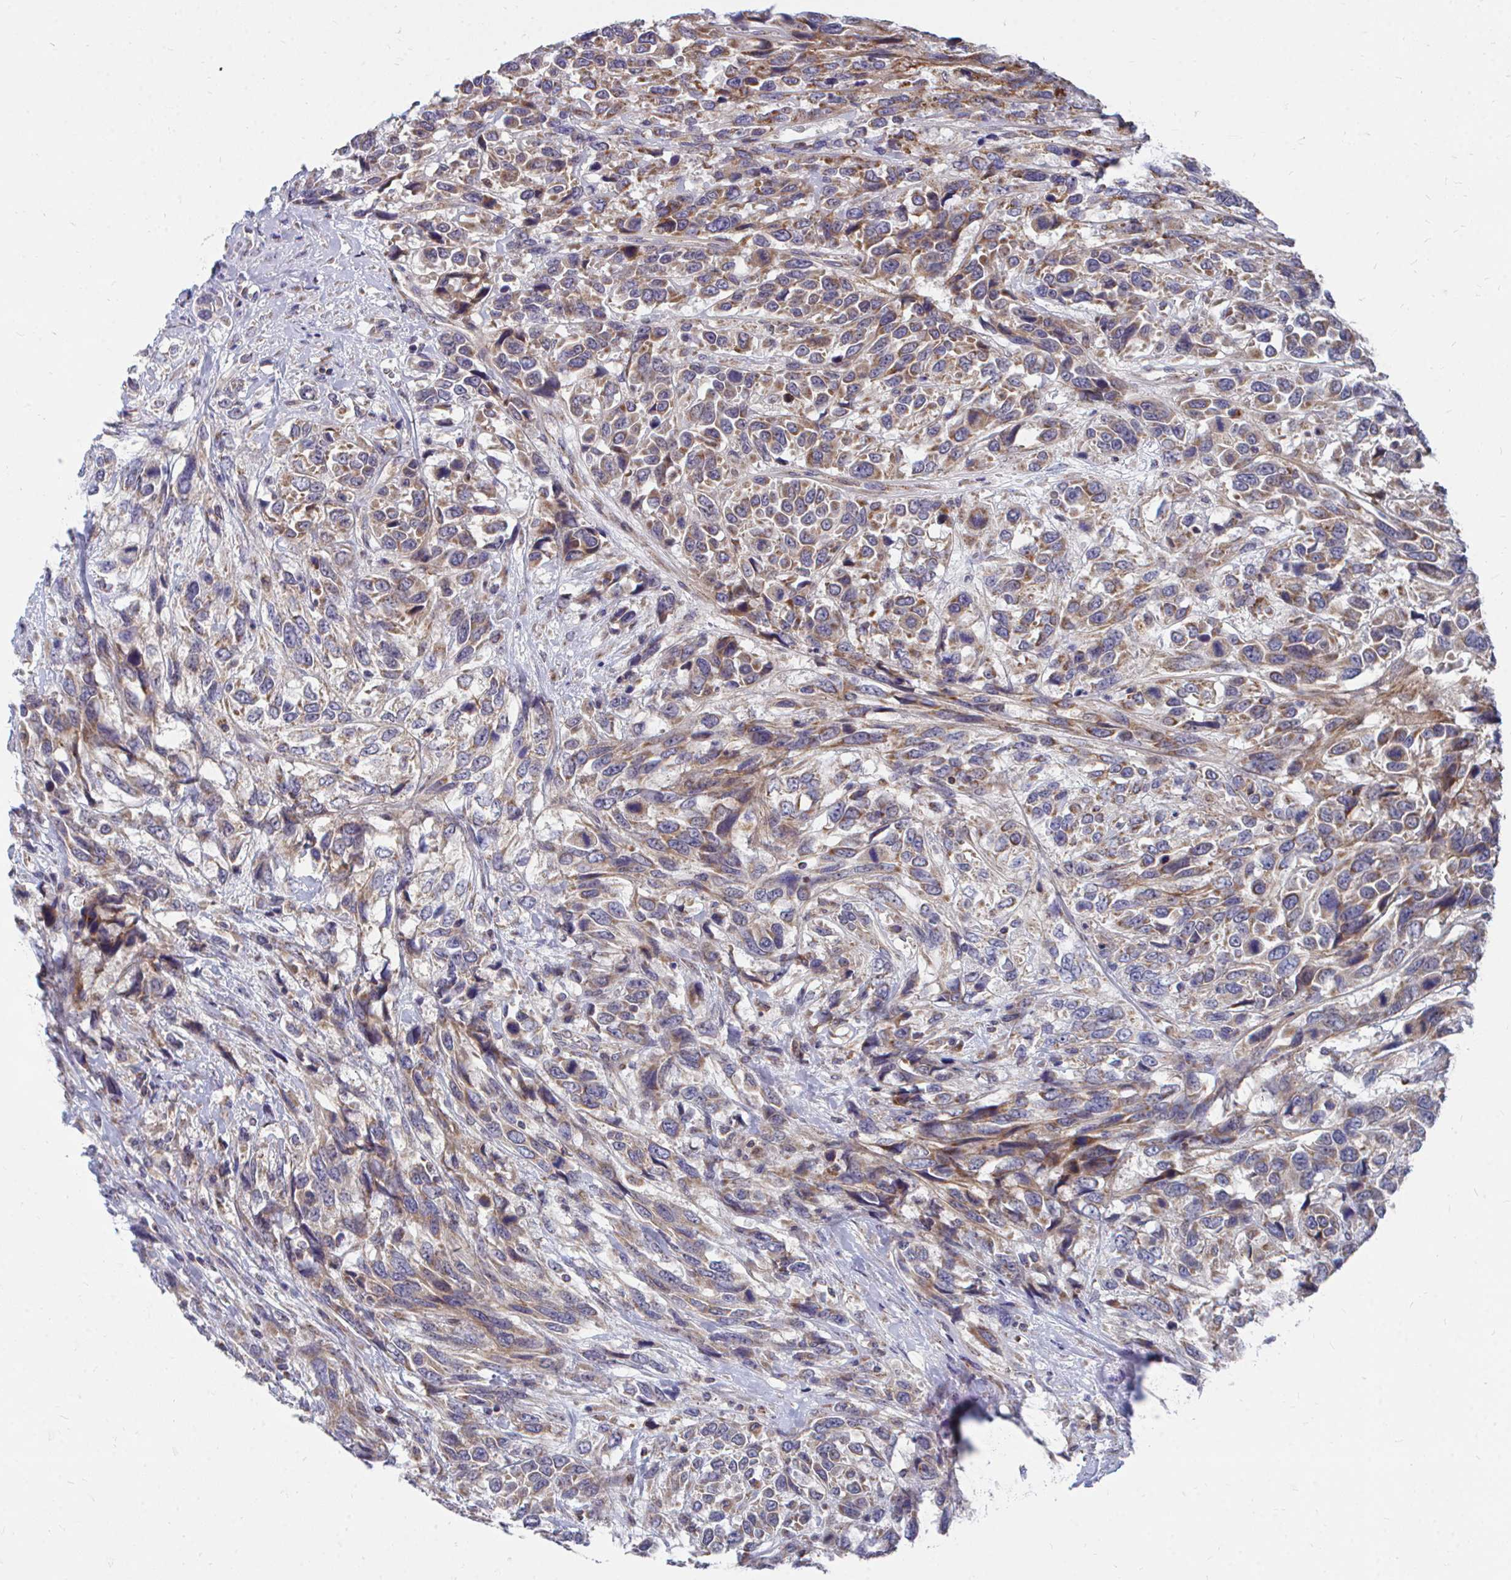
{"staining": {"intensity": "moderate", "quantity": "25%-75%", "location": "cytoplasmic/membranous"}, "tissue": "urothelial cancer", "cell_type": "Tumor cells", "image_type": "cancer", "snomed": [{"axis": "morphology", "description": "Urothelial carcinoma, High grade"}, {"axis": "topography", "description": "Urinary bladder"}], "caption": "The immunohistochemical stain highlights moderate cytoplasmic/membranous staining in tumor cells of urothelial cancer tissue. The protein is stained brown, and the nuclei are stained in blue (DAB (3,3'-diaminobenzidine) IHC with brightfield microscopy, high magnification).", "gene": "PEX3", "patient": {"sex": "female", "age": 70}}